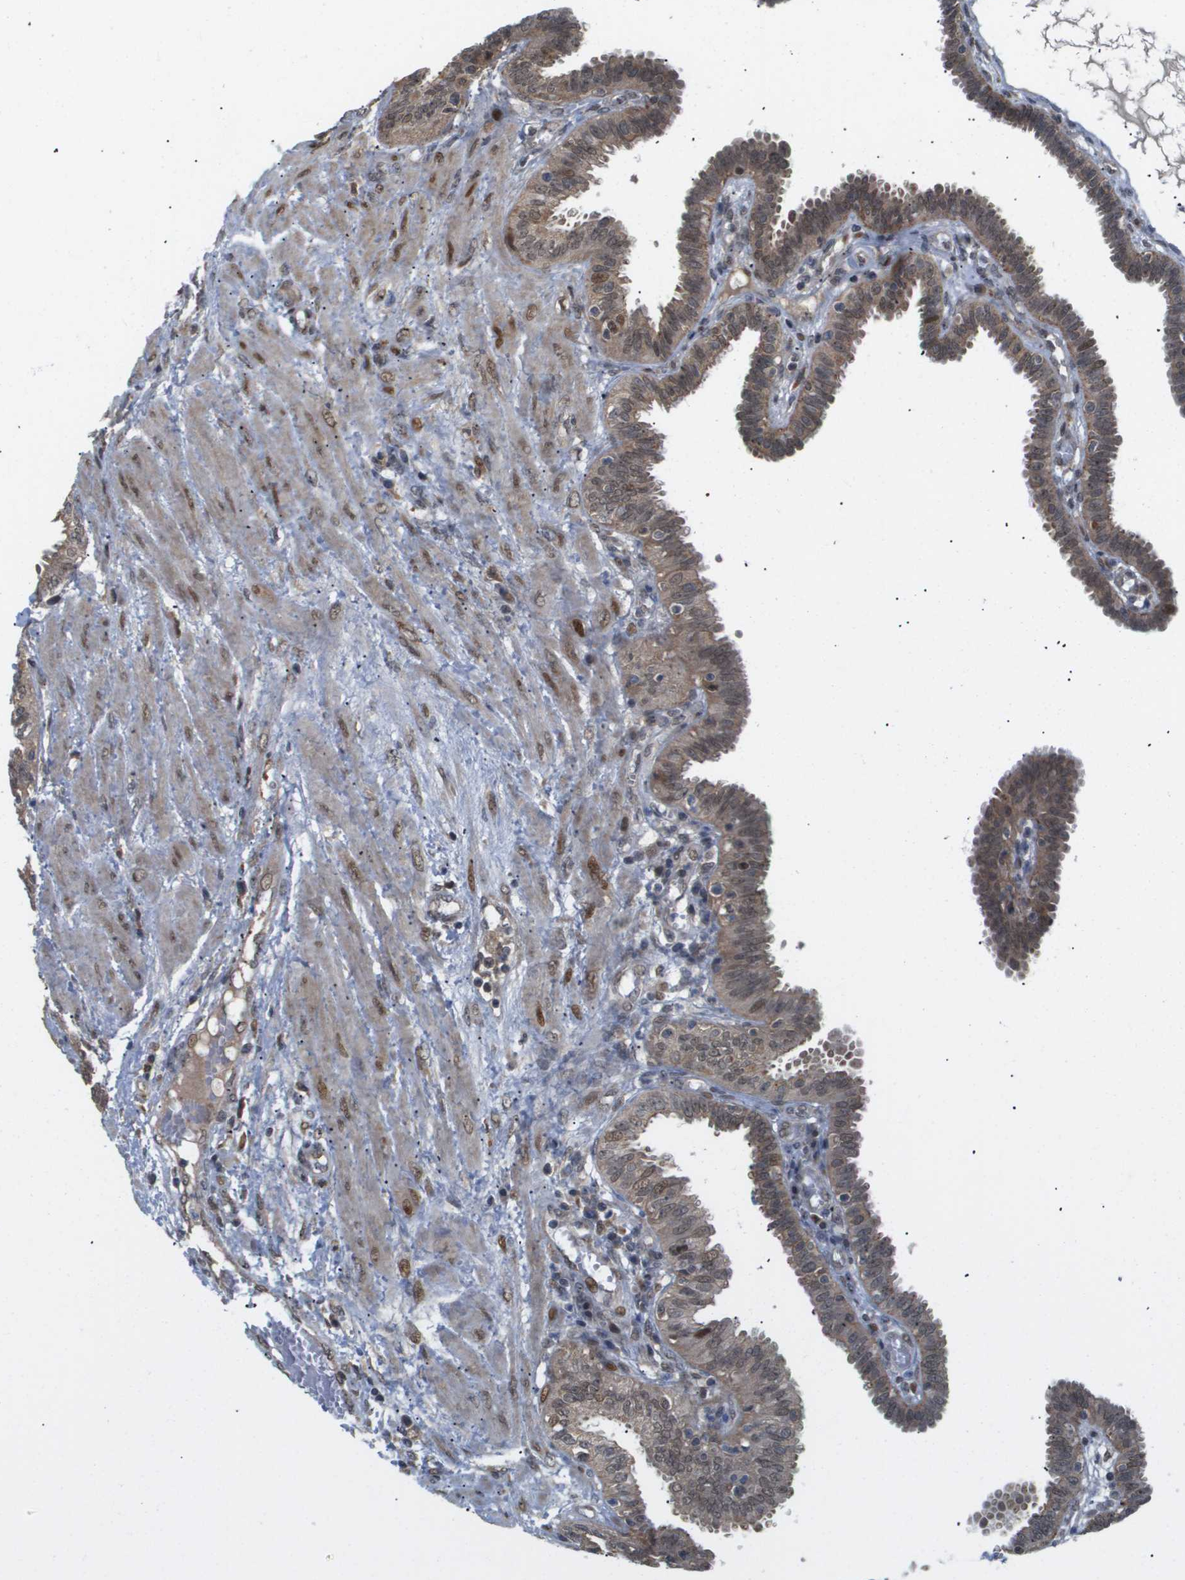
{"staining": {"intensity": "weak", "quantity": ">75%", "location": "cytoplasmic/membranous,nuclear"}, "tissue": "fallopian tube", "cell_type": "Glandular cells", "image_type": "normal", "snomed": [{"axis": "morphology", "description": "Normal tissue, NOS"}, {"axis": "topography", "description": "Fallopian tube"}], "caption": "DAB (3,3'-diaminobenzidine) immunohistochemical staining of unremarkable fallopian tube displays weak cytoplasmic/membranous,nuclear protein staining in about >75% of glandular cells.", "gene": "PDGFB", "patient": {"sex": "female", "age": 32}}